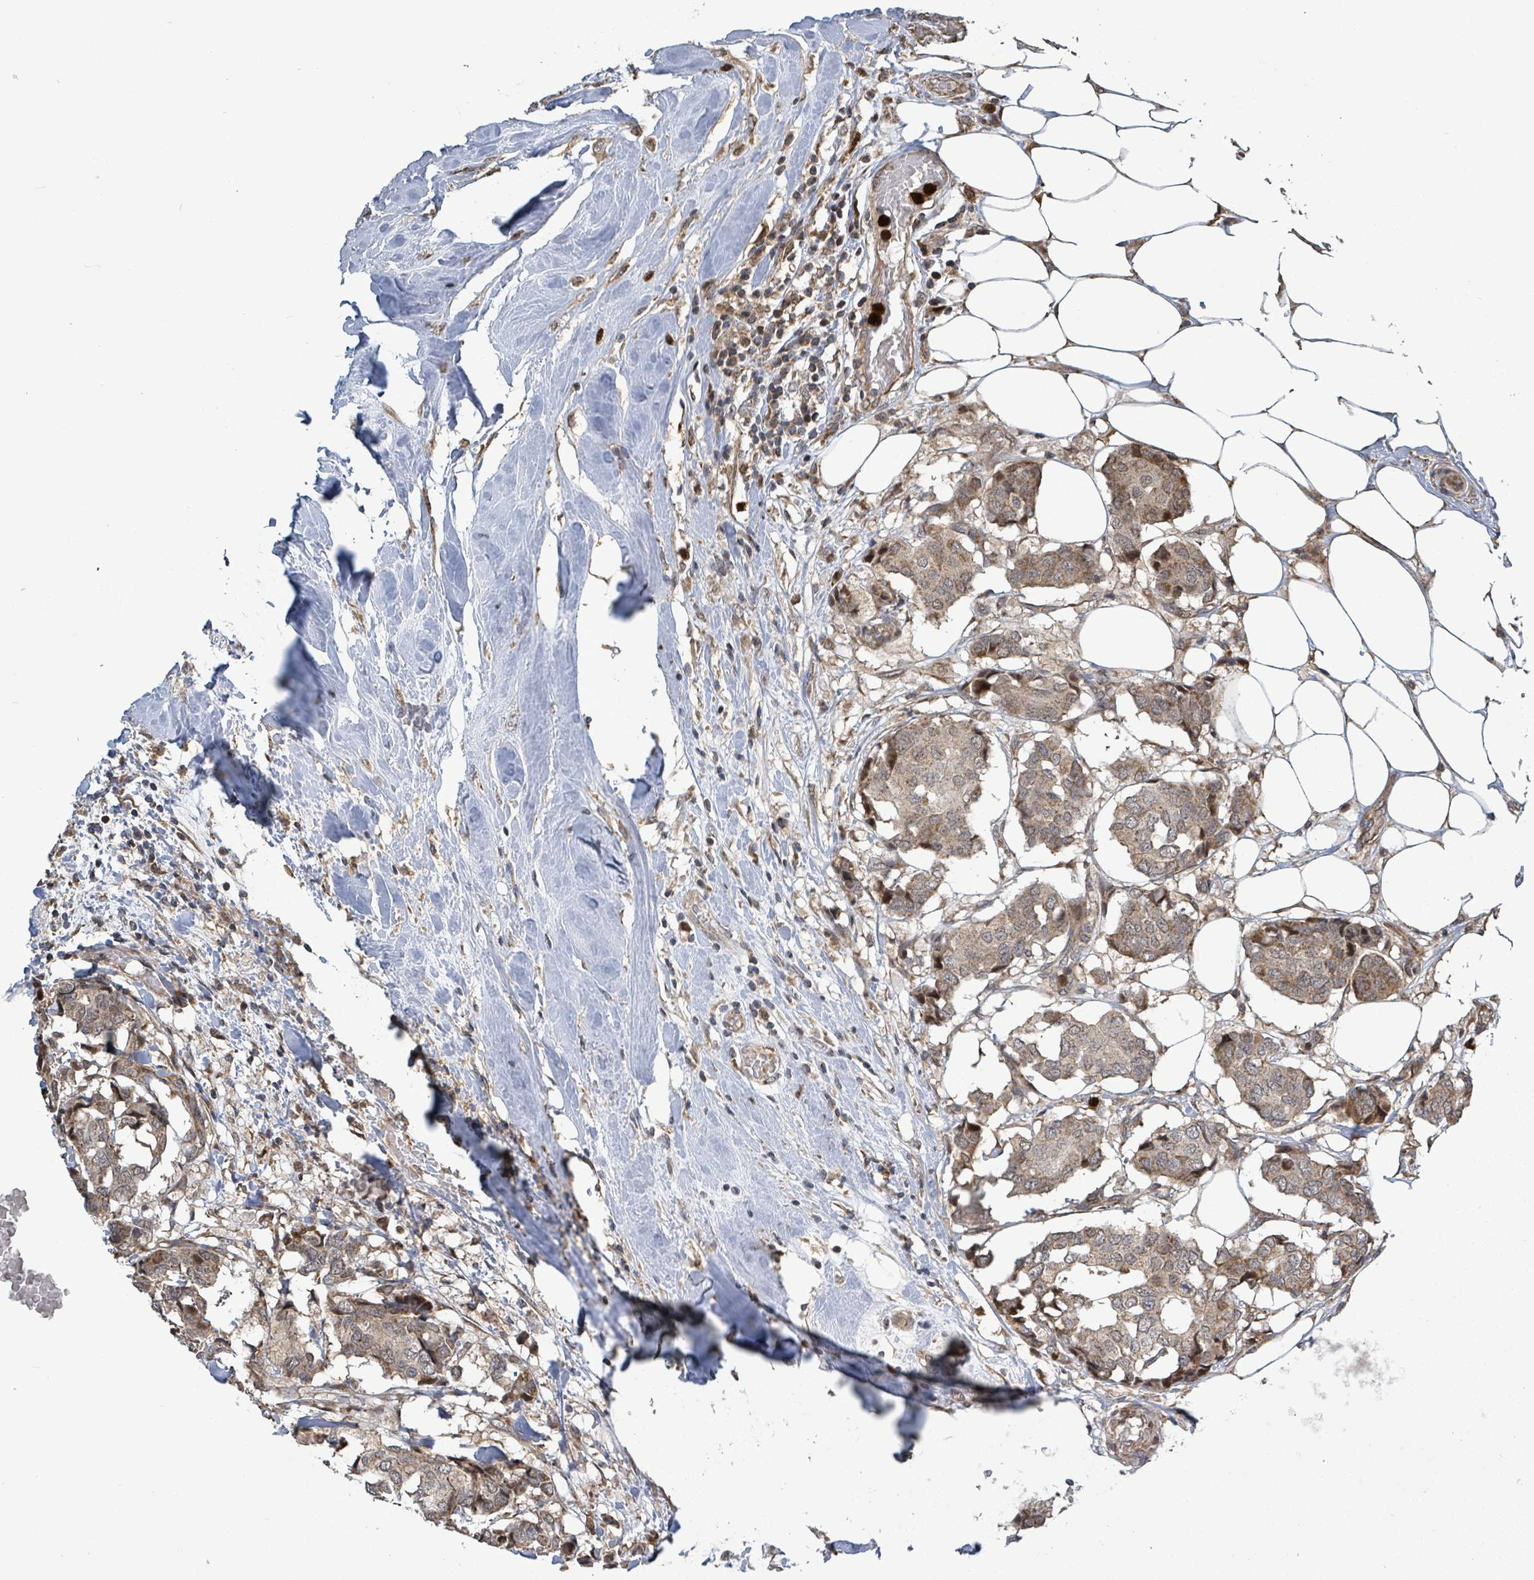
{"staining": {"intensity": "weak", "quantity": ">75%", "location": "cytoplasmic/membranous"}, "tissue": "breast cancer", "cell_type": "Tumor cells", "image_type": "cancer", "snomed": [{"axis": "morphology", "description": "Duct carcinoma"}, {"axis": "topography", "description": "Breast"}], "caption": "Brown immunohistochemical staining in breast cancer exhibits weak cytoplasmic/membranous positivity in about >75% of tumor cells. (DAB (3,3'-diaminobenzidine) IHC, brown staining for protein, blue staining for nuclei).", "gene": "COQ6", "patient": {"sex": "female", "age": 75}}